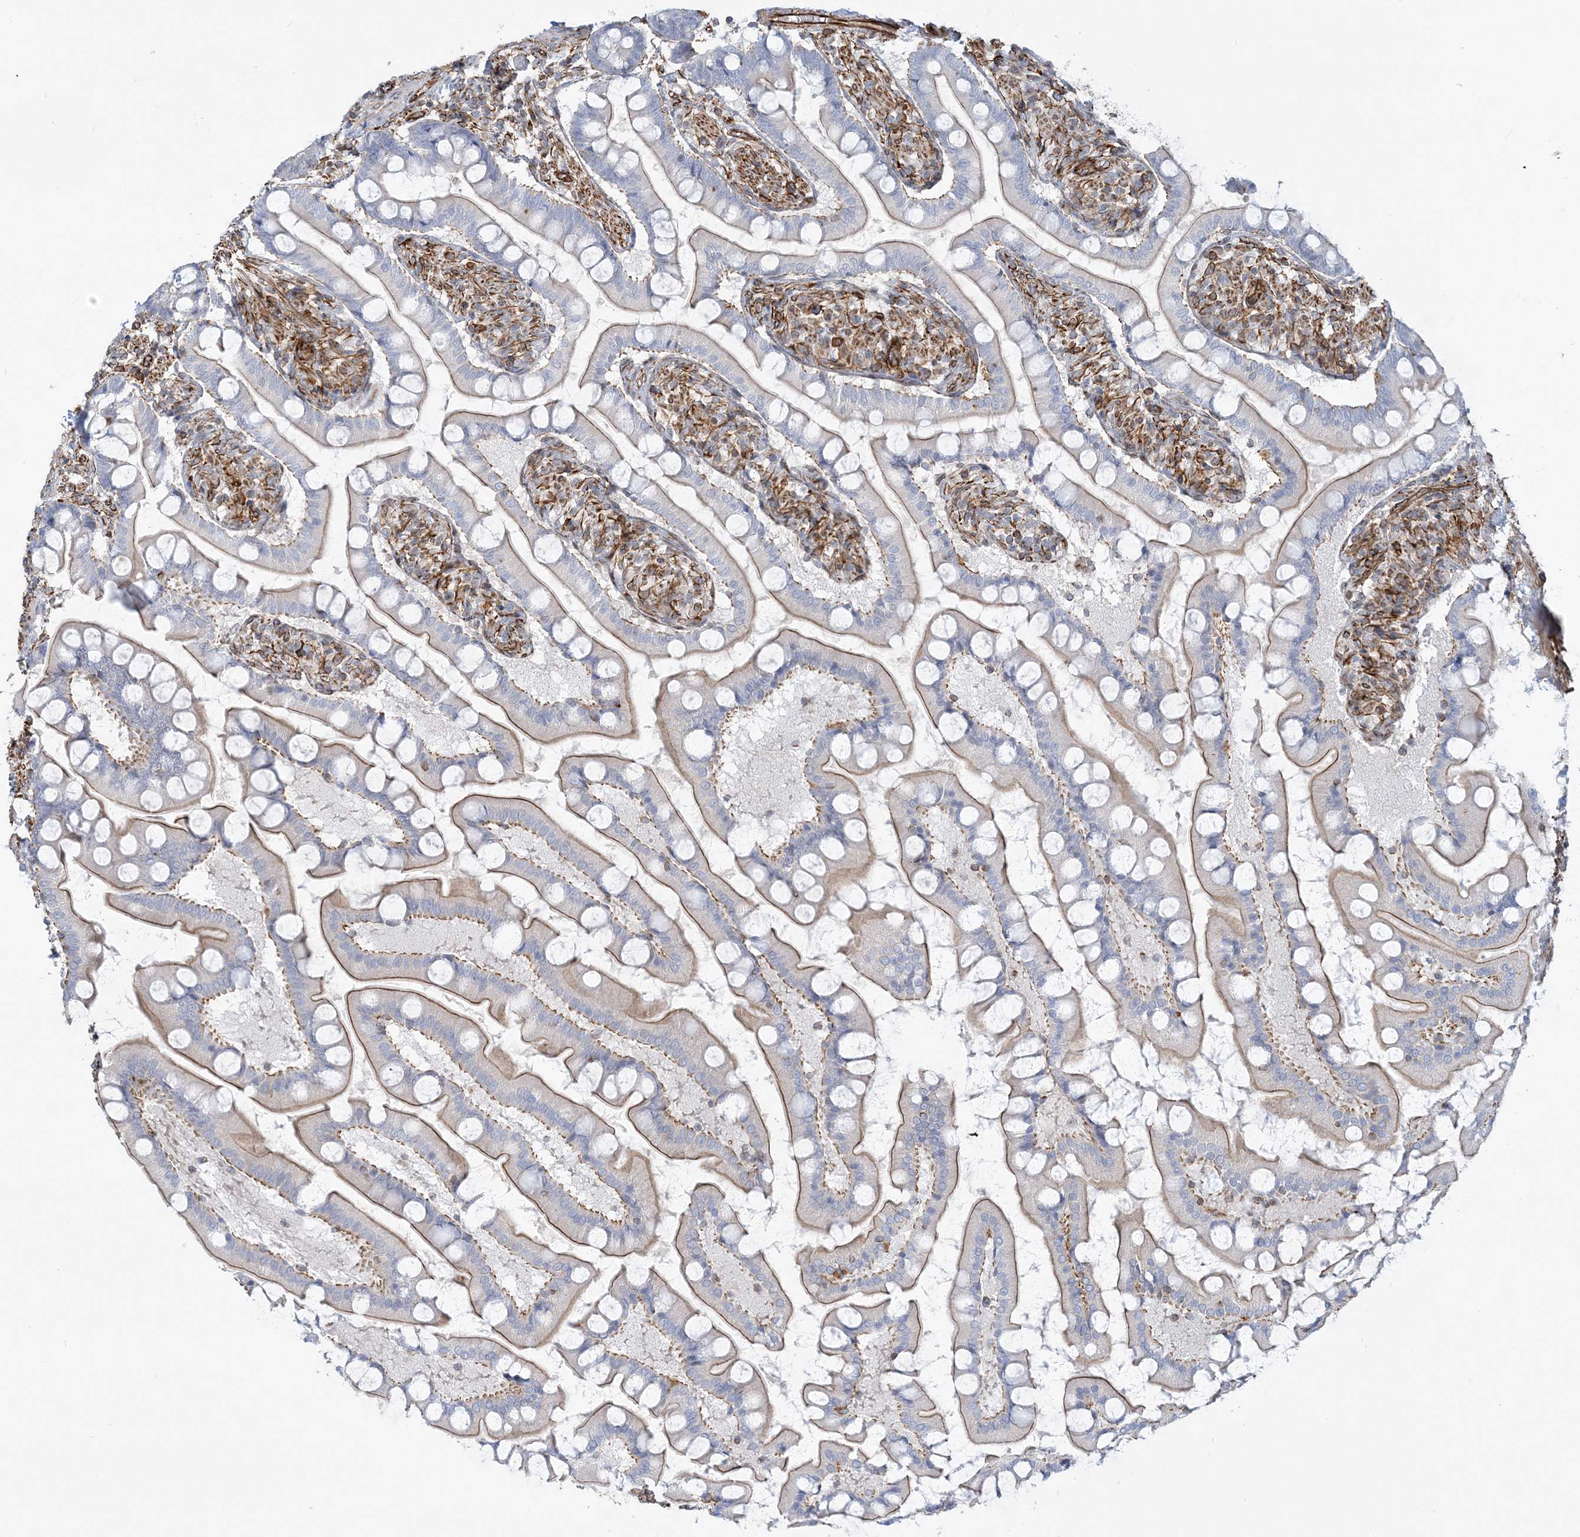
{"staining": {"intensity": "moderate", "quantity": "<25%", "location": "cytoplasmic/membranous"}, "tissue": "small intestine", "cell_type": "Glandular cells", "image_type": "normal", "snomed": [{"axis": "morphology", "description": "Normal tissue, NOS"}, {"axis": "topography", "description": "Small intestine"}], "caption": "Protein expression analysis of unremarkable human small intestine reveals moderate cytoplasmic/membranous positivity in about <25% of glandular cells.", "gene": "SCLT1", "patient": {"sex": "male", "age": 41}}